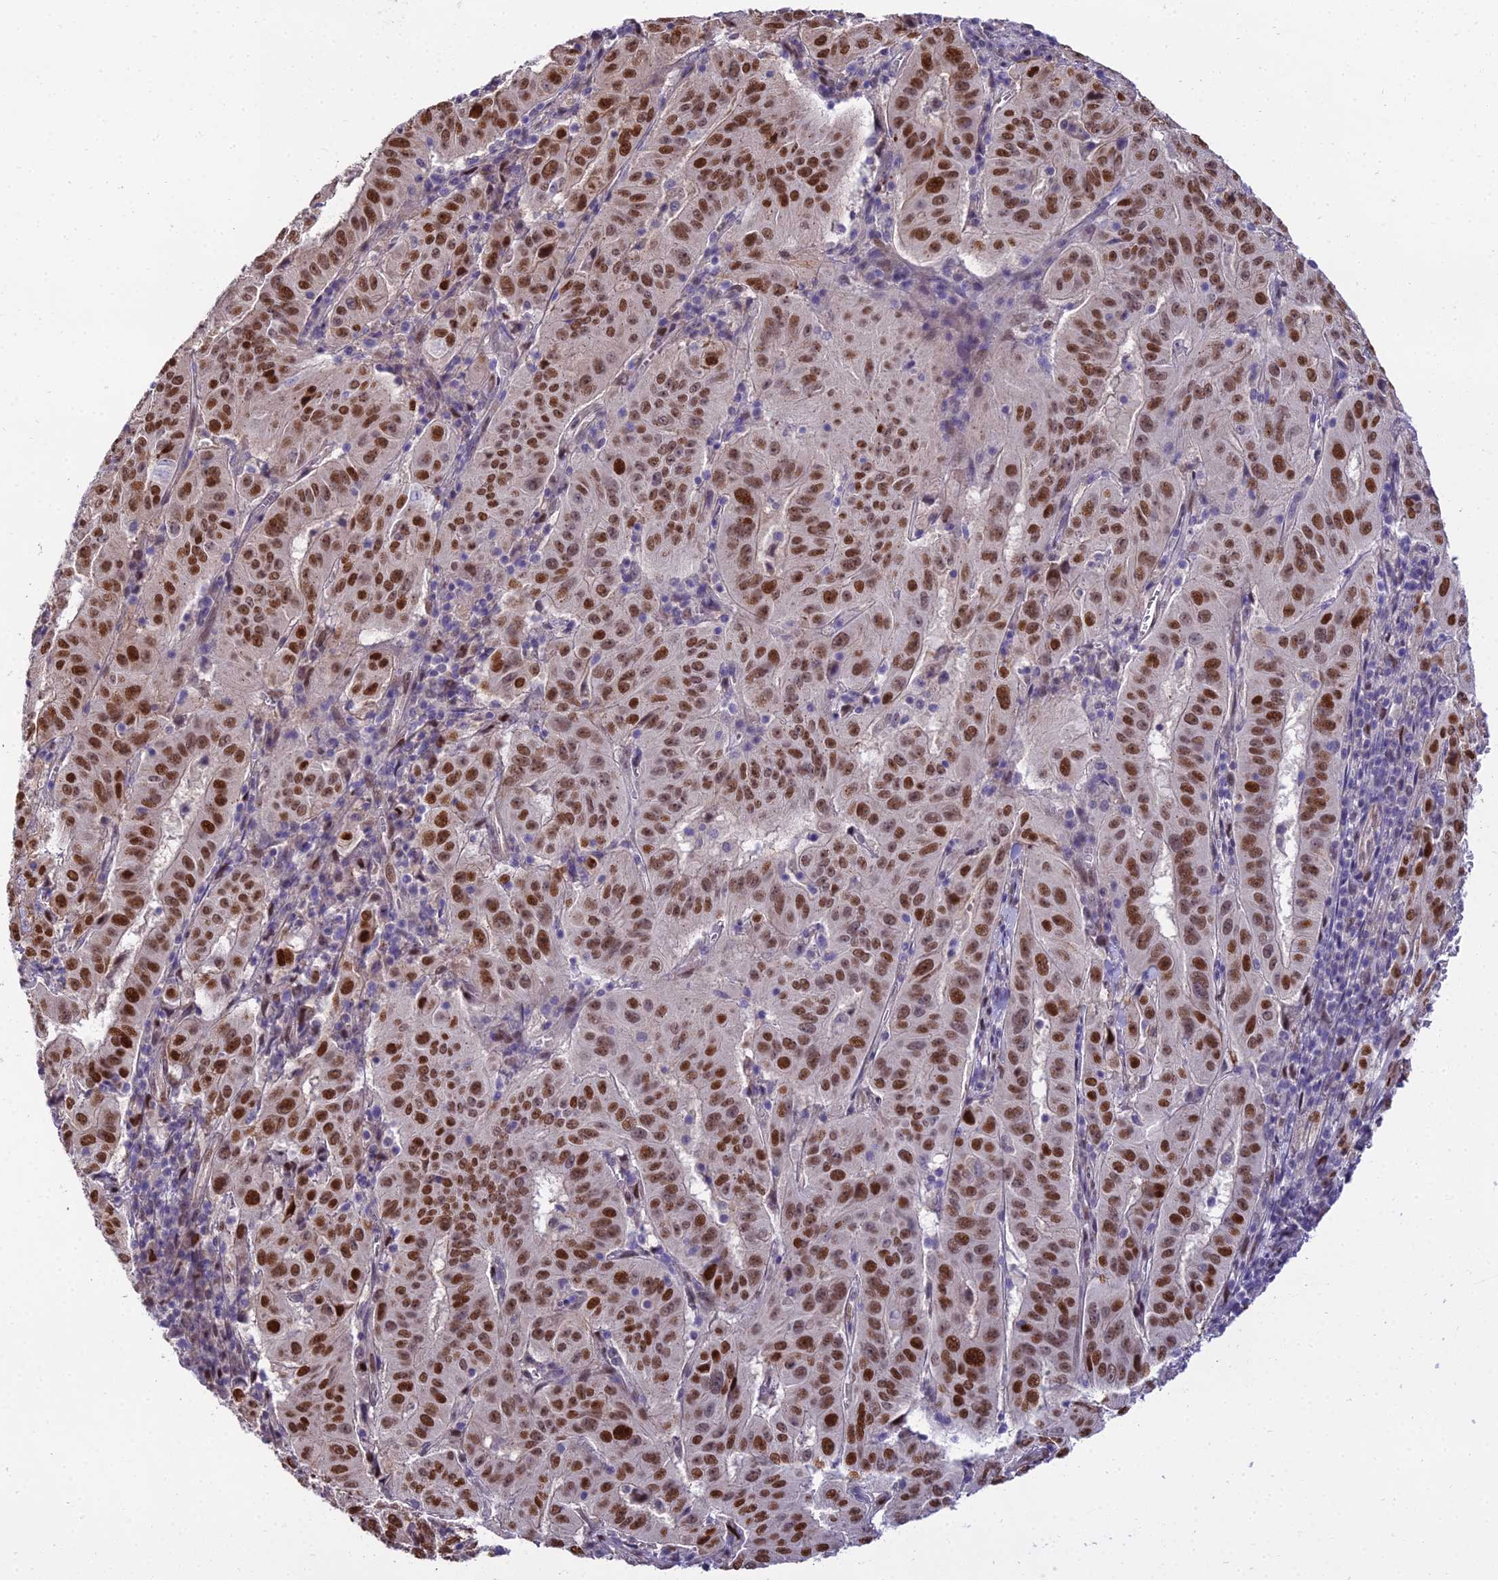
{"staining": {"intensity": "strong", "quantity": ">75%", "location": "nuclear"}, "tissue": "pancreatic cancer", "cell_type": "Tumor cells", "image_type": "cancer", "snomed": [{"axis": "morphology", "description": "Adenocarcinoma, NOS"}, {"axis": "topography", "description": "Pancreas"}], "caption": "Immunohistochemical staining of pancreatic adenocarcinoma displays high levels of strong nuclear protein staining in about >75% of tumor cells. (brown staining indicates protein expression, while blue staining denotes nuclei).", "gene": "ZNF707", "patient": {"sex": "male", "age": 63}}